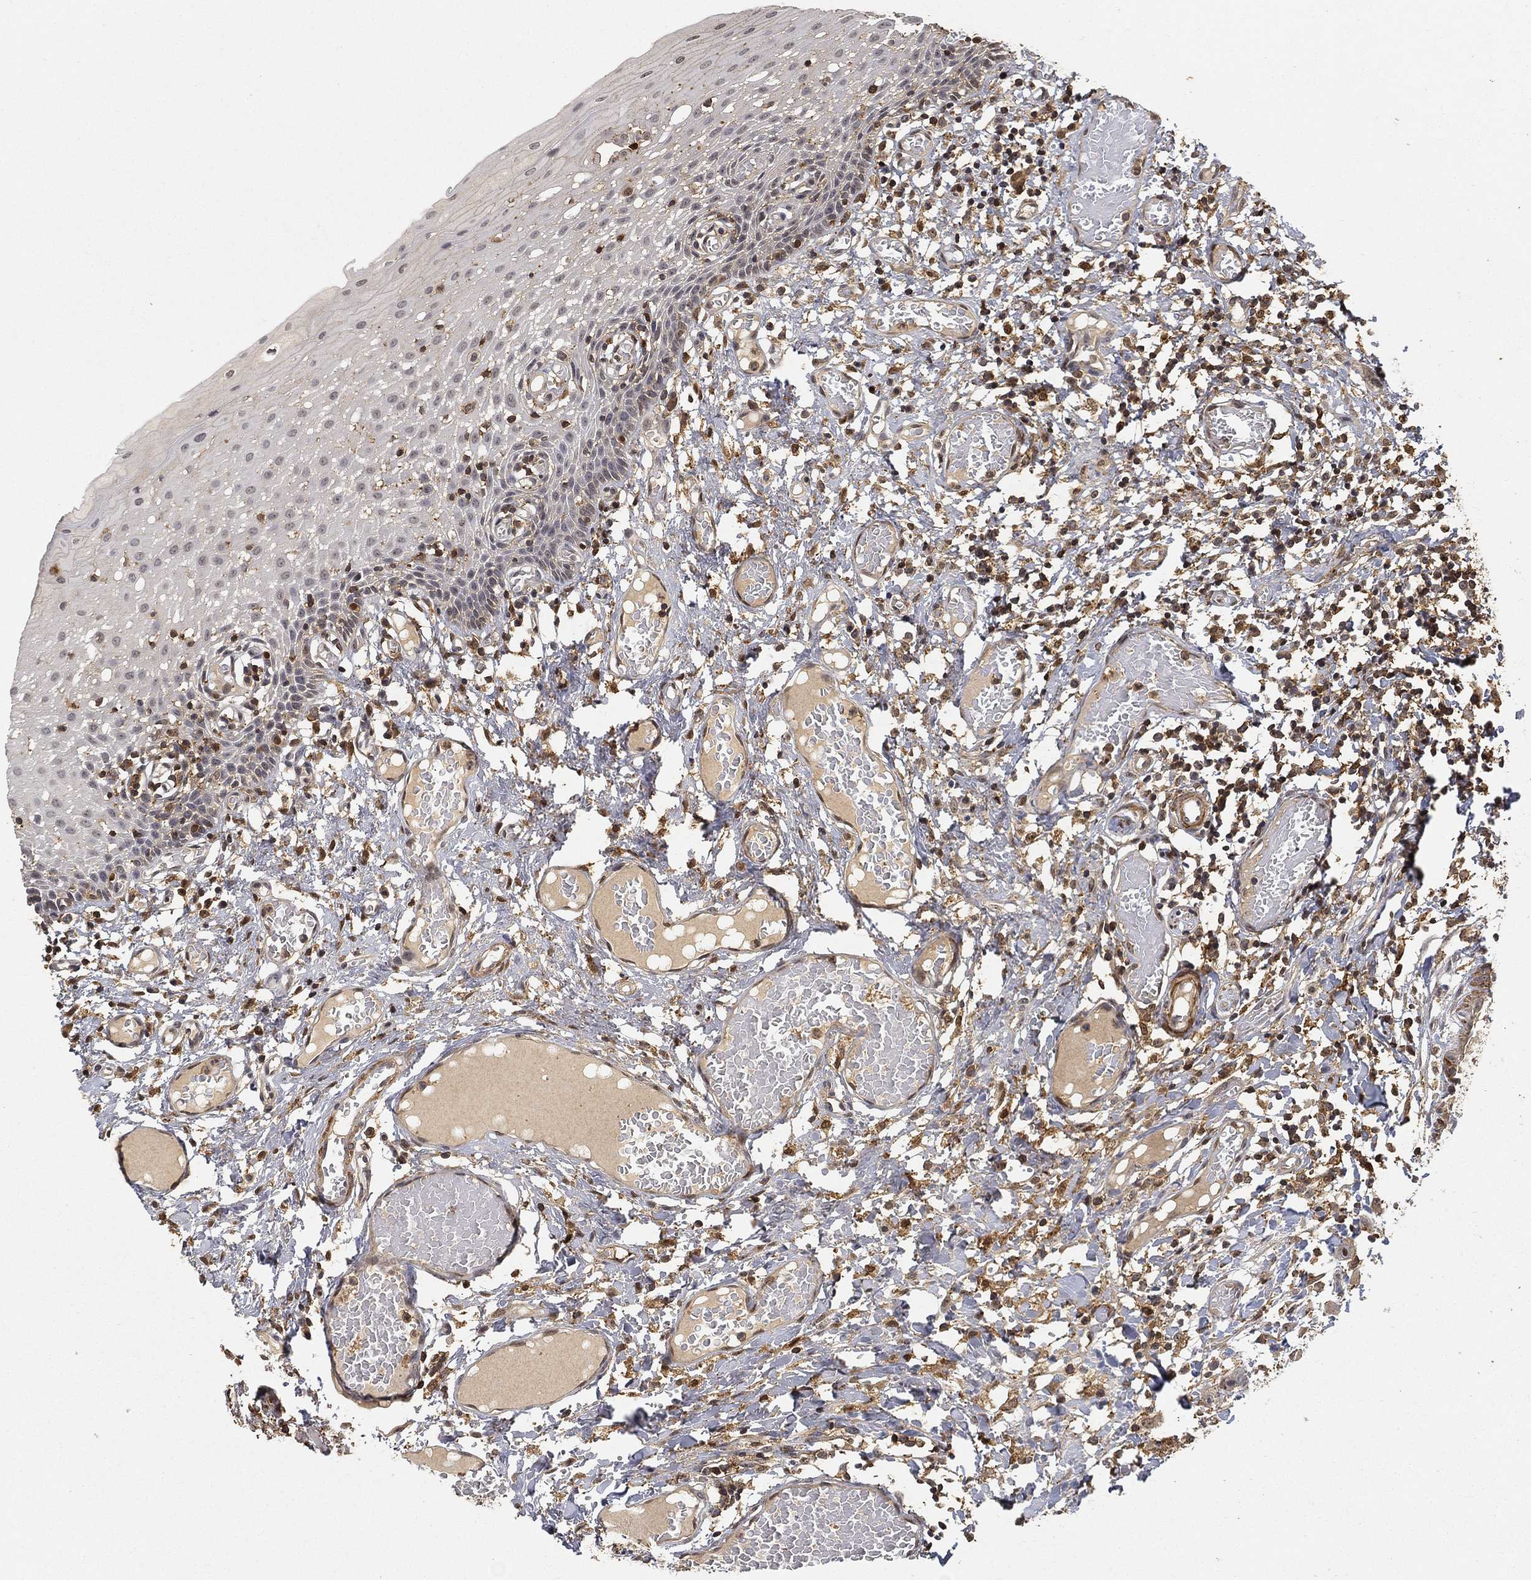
{"staining": {"intensity": "moderate", "quantity": "<25%", "location": "cytoplasmic/membranous"}, "tissue": "oral mucosa", "cell_type": "Squamous epithelial cells", "image_type": "normal", "snomed": [{"axis": "morphology", "description": "Normal tissue, NOS"}, {"axis": "morphology", "description": "Squamous cell carcinoma, NOS"}, {"axis": "topography", "description": "Oral tissue"}, {"axis": "topography", "description": "Head-Neck"}], "caption": "Immunohistochemistry image of benign oral mucosa: human oral mucosa stained using immunohistochemistry exhibits low levels of moderate protein expression localized specifically in the cytoplasmic/membranous of squamous epithelial cells, appearing as a cytoplasmic/membranous brown color.", "gene": "CRYL1", "patient": {"sex": "female", "age": 70}}